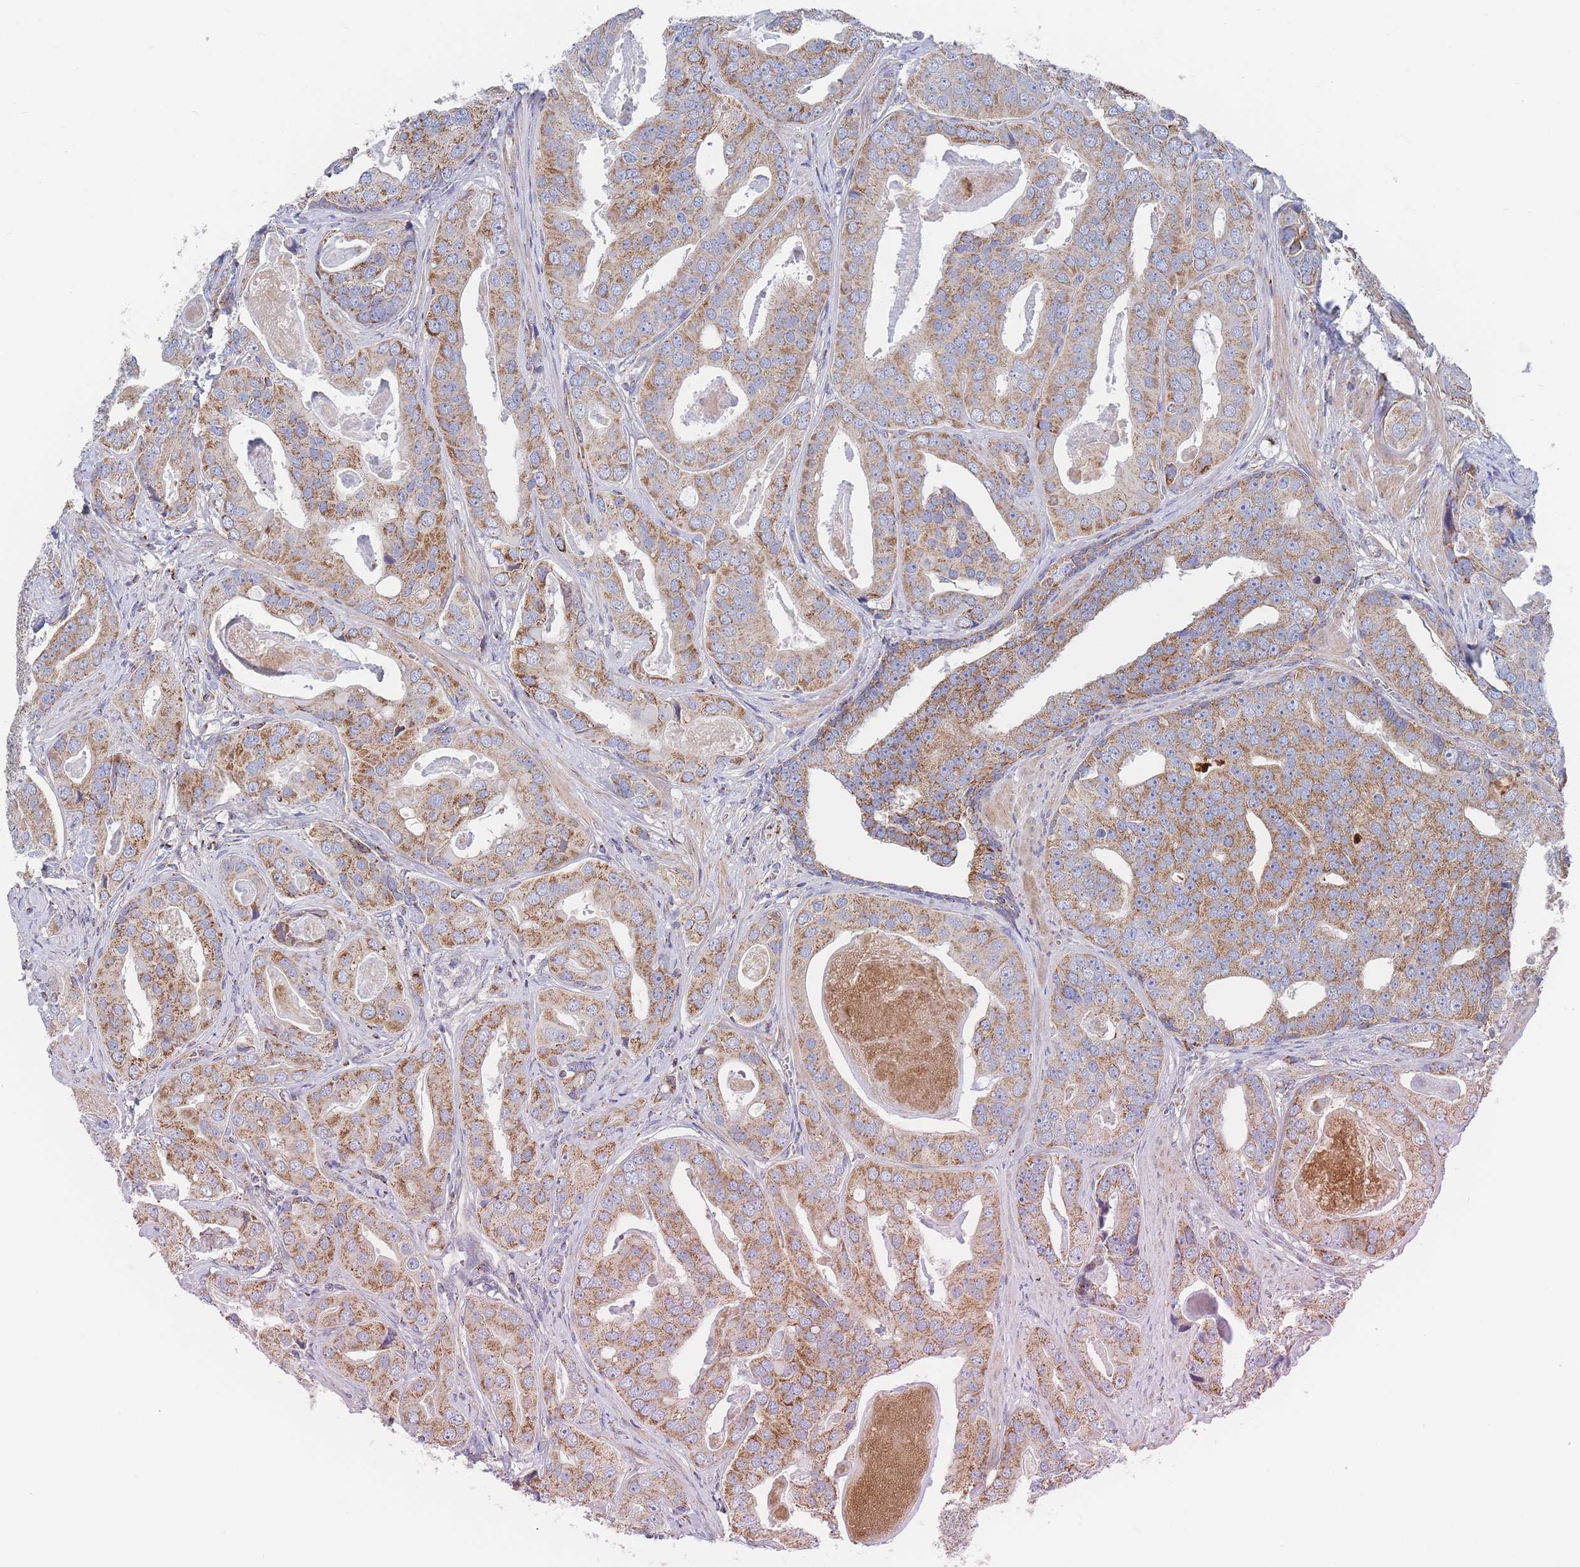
{"staining": {"intensity": "moderate", "quantity": ">75%", "location": "cytoplasmic/membranous"}, "tissue": "prostate cancer", "cell_type": "Tumor cells", "image_type": "cancer", "snomed": [{"axis": "morphology", "description": "Adenocarcinoma, High grade"}, {"axis": "topography", "description": "Prostate"}], "caption": "A brown stain highlights moderate cytoplasmic/membranous expression of a protein in prostate cancer (high-grade adenocarcinoma) tumor cells.", "gene": "IKZF4", "patient": {"sex": "male", "age": 71}}